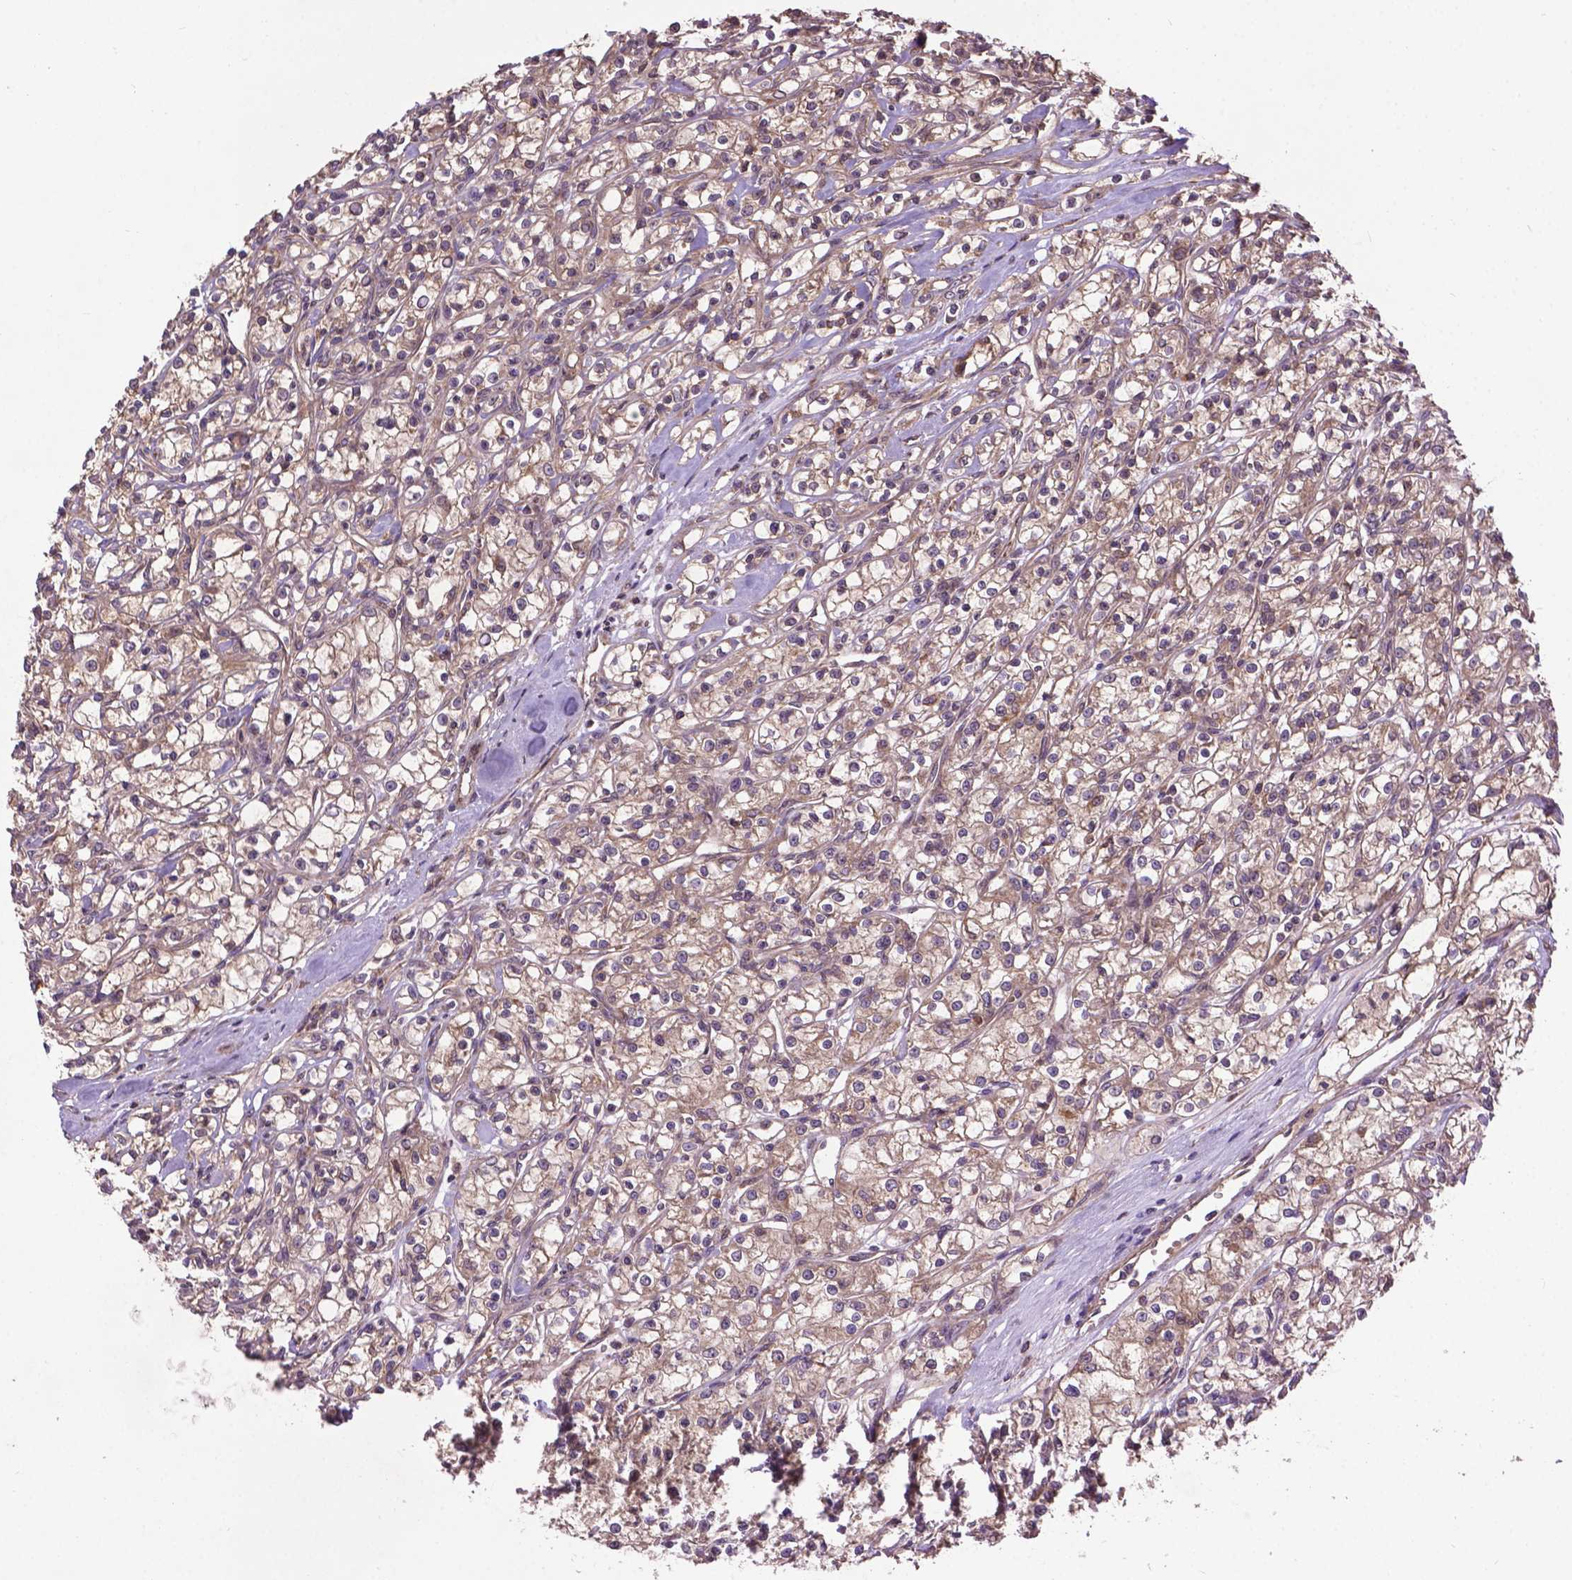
{"staining": {"intensity": "moderate", "quantity": ">75%", "location": "cytoplasmic/membranous"}, "tissue": "renal cancer", "cell_type": "Tumor cells", "image_type": "cancer", "snomed": [{"axis": "morphology", "description": "Adenocarcinoma, NOS"}, {"axis": "topography", "description": "Kidney"}], "caption": "Moderate cytoplasmic/membranous protein staining is present in approximately >75% of tumor cells in renal cancer.", "gene": "ZNF616", "patient": {"sex": "female", "age": 59}}